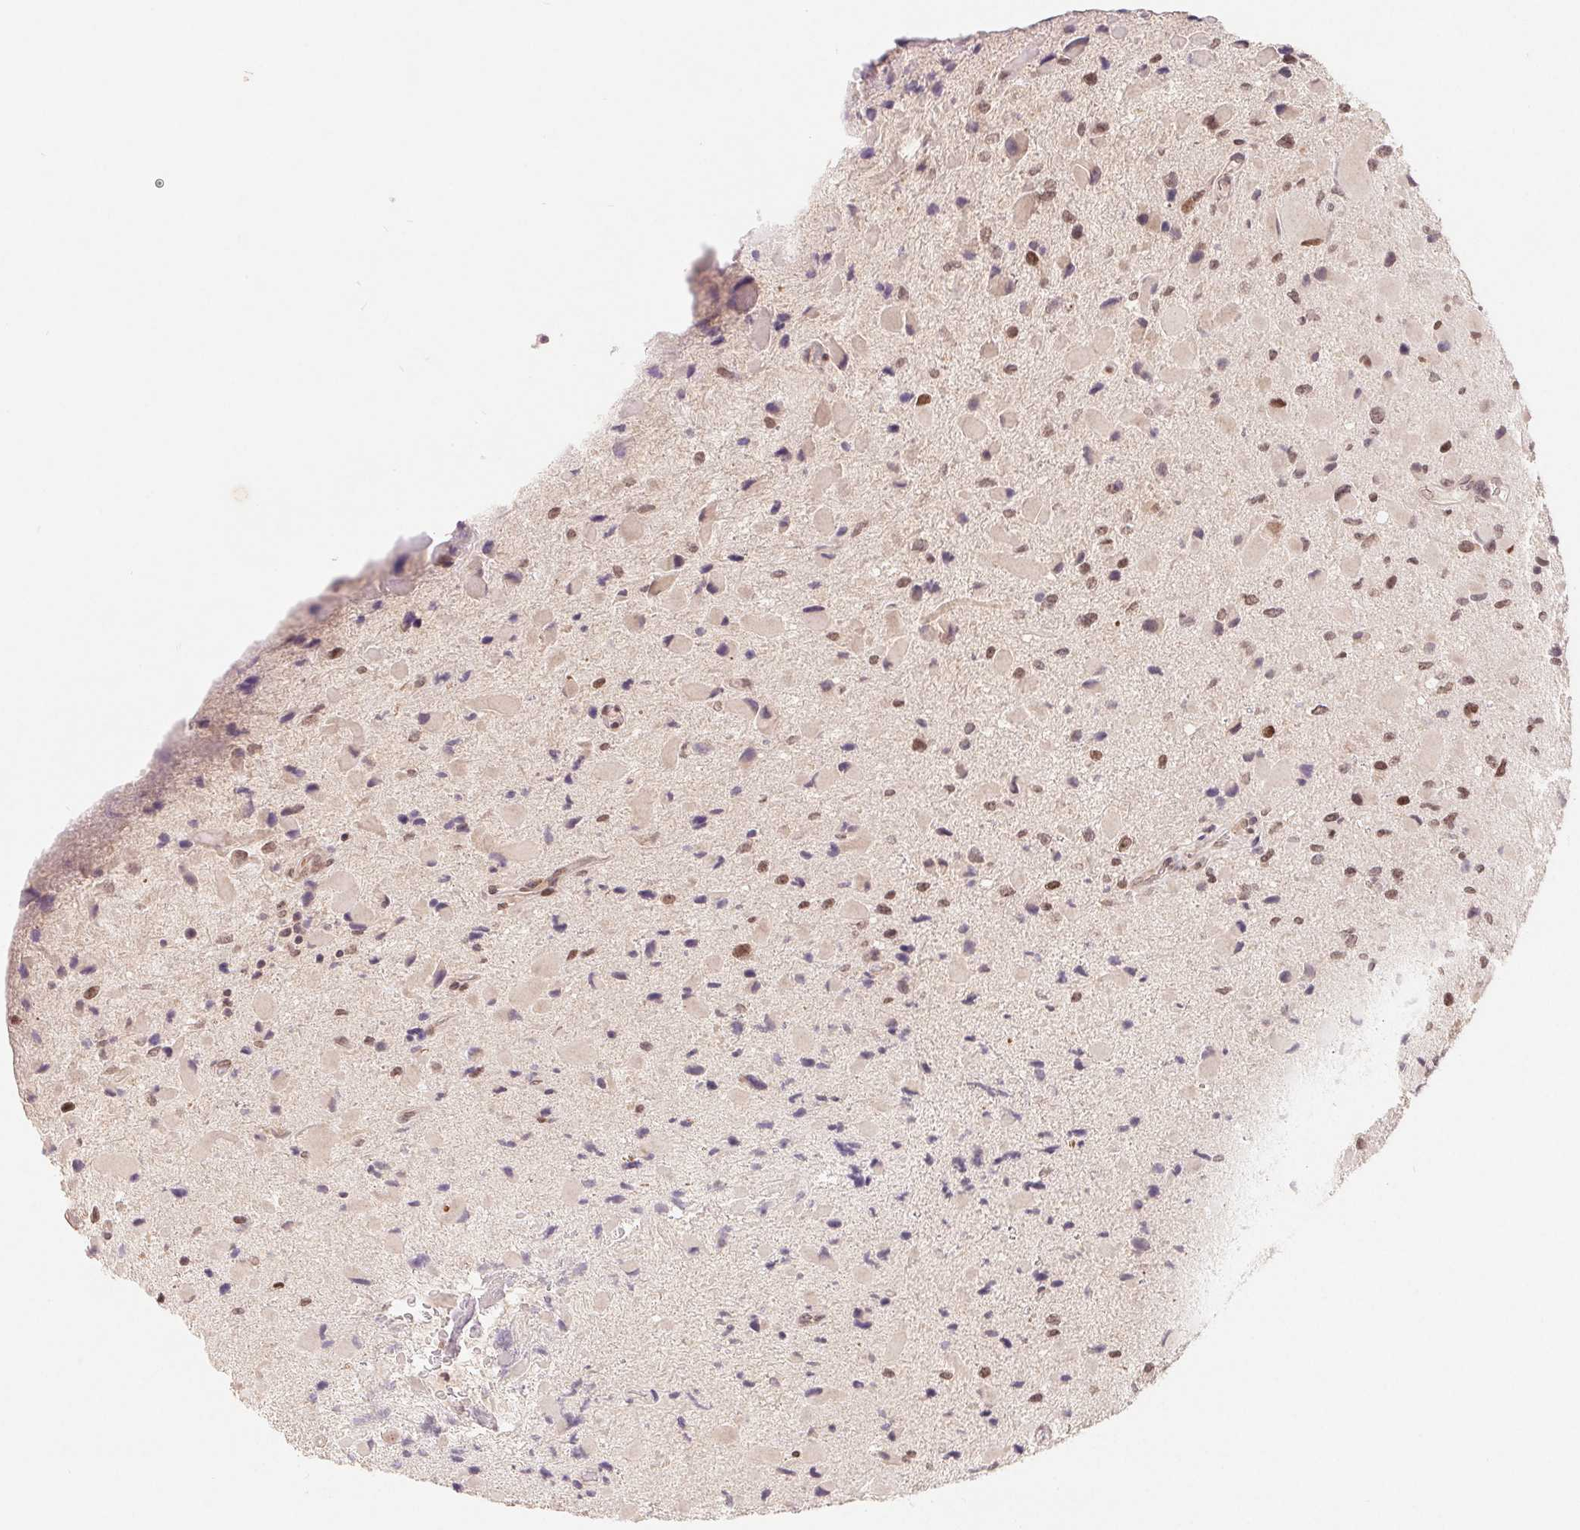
{"staining": {"intensity": "moderate", "quantity": "25%-75%", "location": "nuclear"}, "tissue": "glioma", "cell_type": "Tumor cells", "image_type": "cancer", "snomed": [{"axis": "morphology", "description": "Glioma, malignant, Low grade"}, {"axis": "topography", "description": "Brain"}], "caption": "Protein staining exhibits moderate nuclear expression in approximately 25%-75% of tumor cells in glioma.", "gene": "HMGN3", "patient": {"sex": "female", "age": 32}}